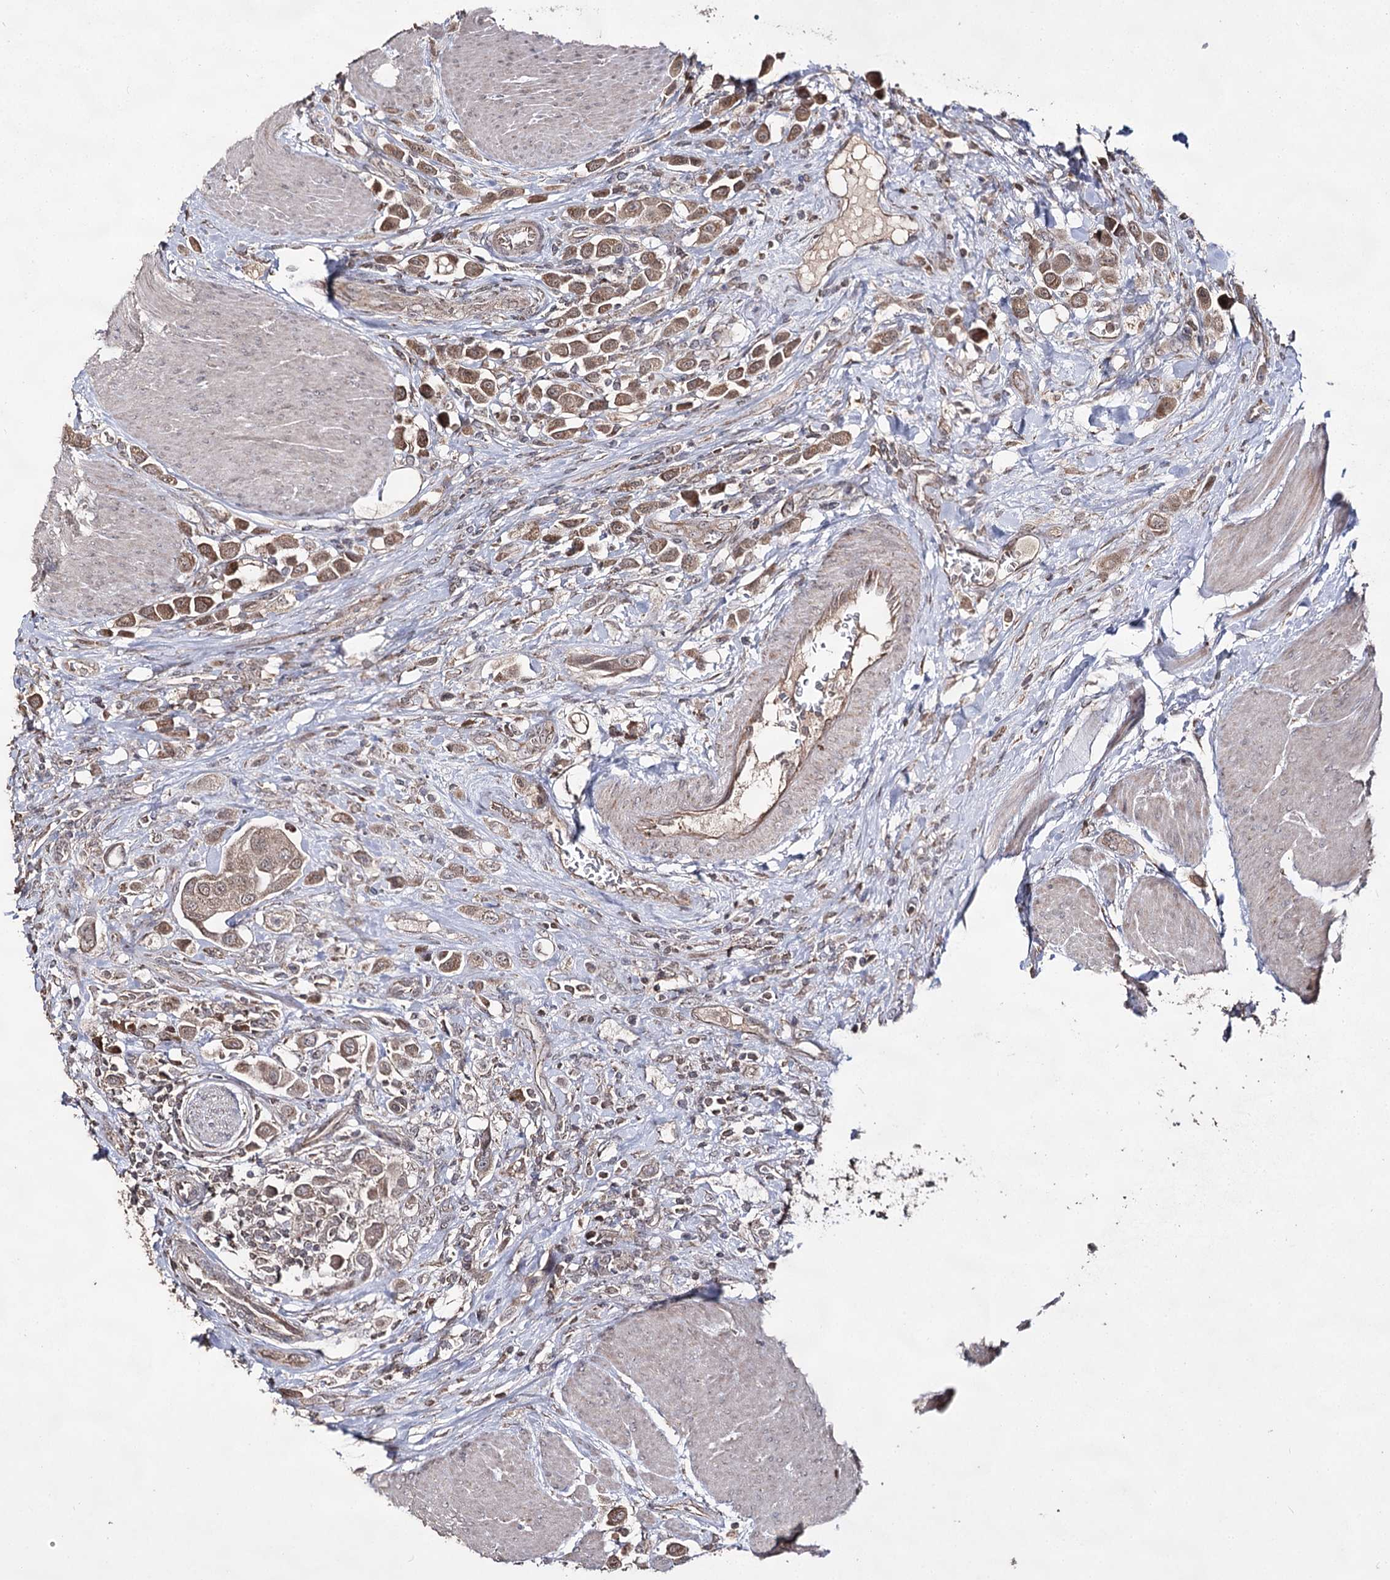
{"staining": {"intensity": "moderate", "quantity": ">75%", "location": "cytoplasmic/membranous,nuclear"}, "tissue": "urothelial cancer", "cell_type": "Tumor cells", "image_type": "cancer", "snomed": [{"axis": "morphology", "description": "Urothelial carcinoma, High grade"}, {"axis": "topography", "description": "Urinary bladder"}], "caption": "This is a micrograph of IHC staining of urothelial carcinoma (high-grade), which shows moderate expression in the cytoplasmic/membranous and nuclear of tumor cells.", "gene": "ACTR6", "patient": {"sex": "male", "age": 50}}